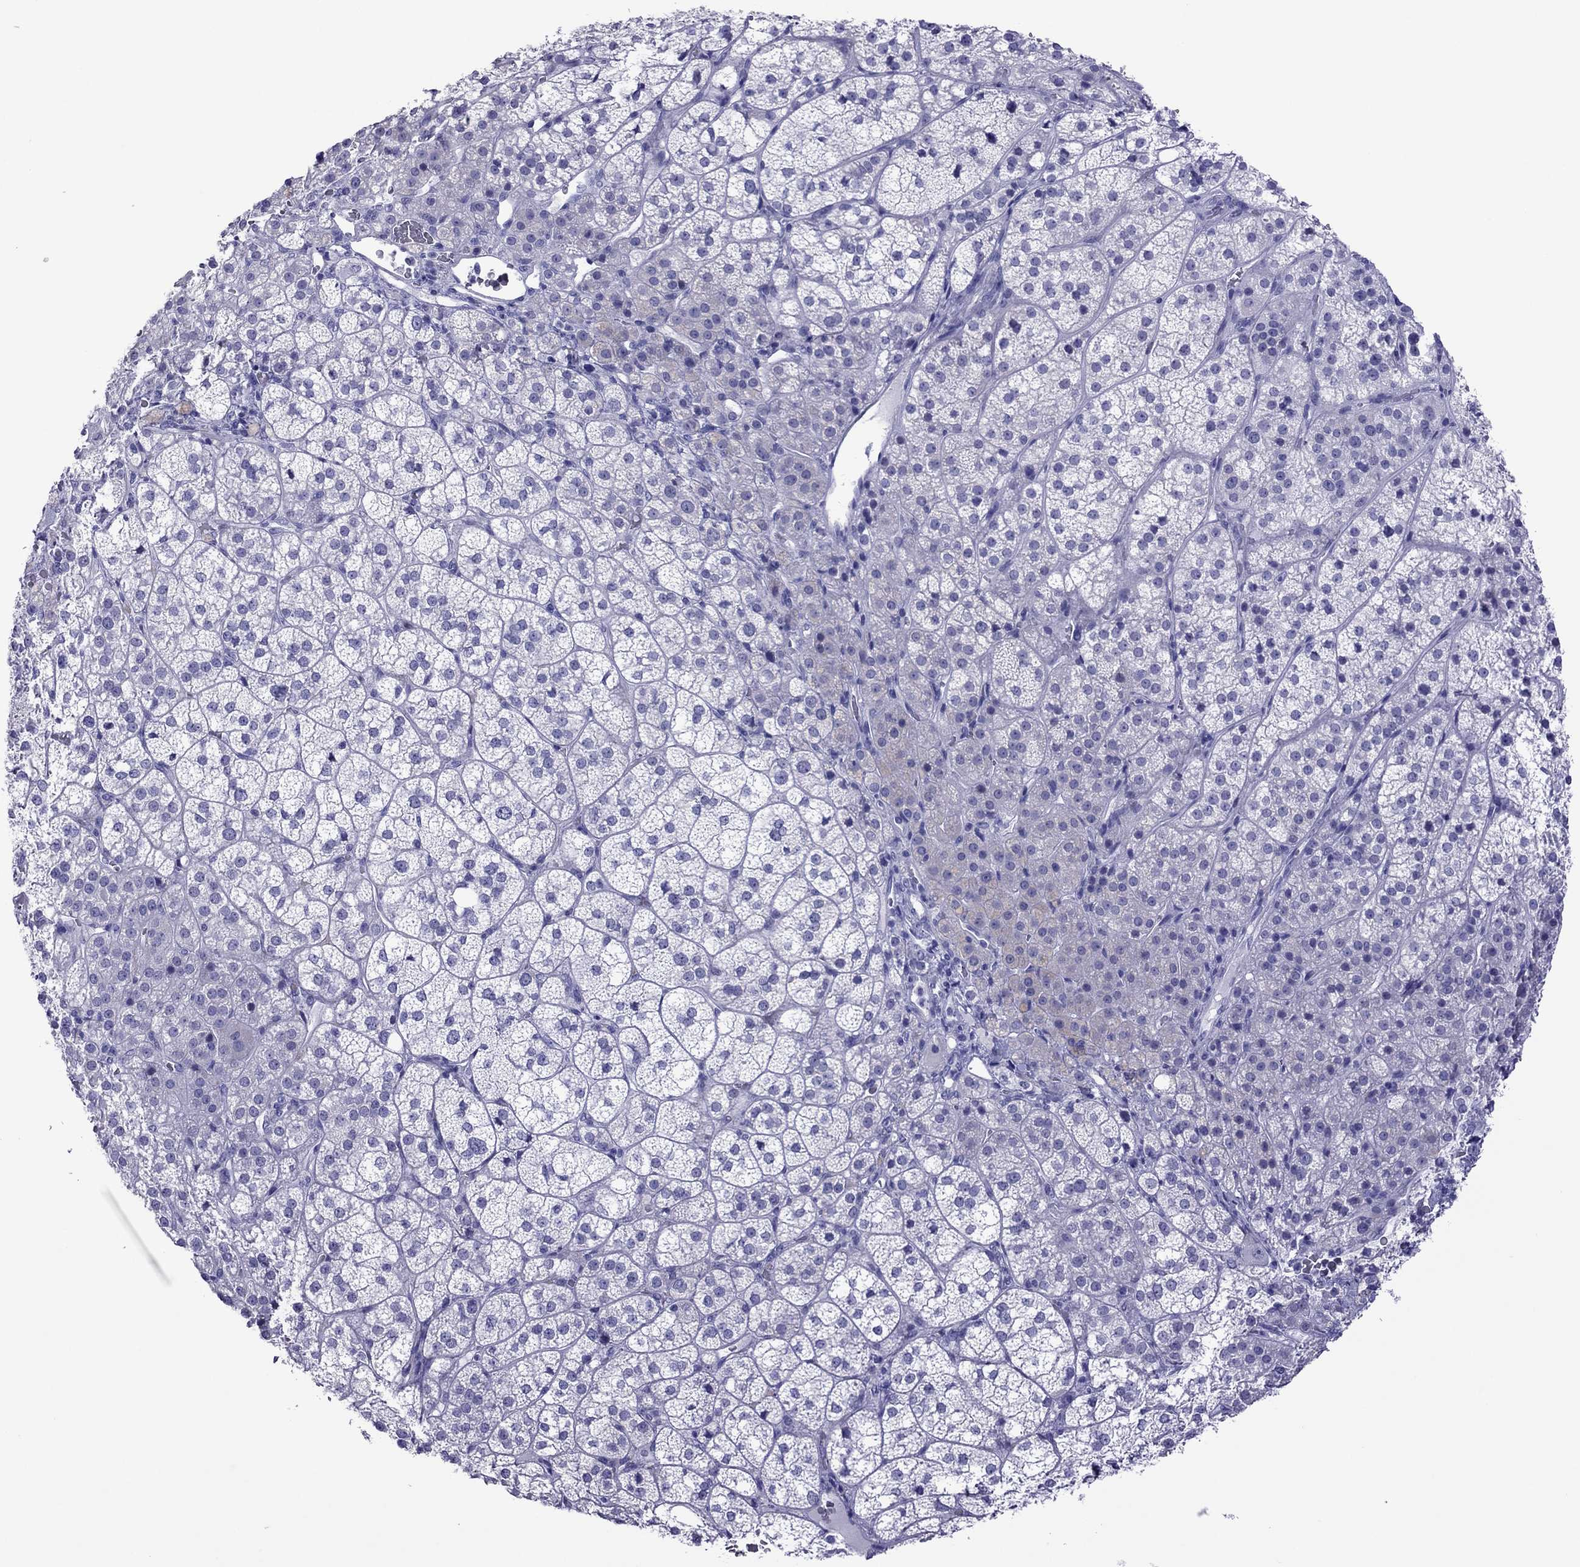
{"staining": {"intensity": "negative", "quantity": "none", "location": "none"}, "tissue": "adrenal gland", "cell_type": "Glandular cells", "image_type": "normal", "snomed": [{"axis": "morphology", "description": "Normal tissue, NOS"}, {"axis": "topography", "description": "Adrenal gland"}], "caption": "Glandular cells show no significant protein staining in normal adrenal gland. The staining is performed using DAB (3,3'-diaminobenzidine) brown chromogen with nuclei counter-stained in using hematoxylin.", "gene": "PCDHA6", "patient": {"sex": "female", "age": 60}}